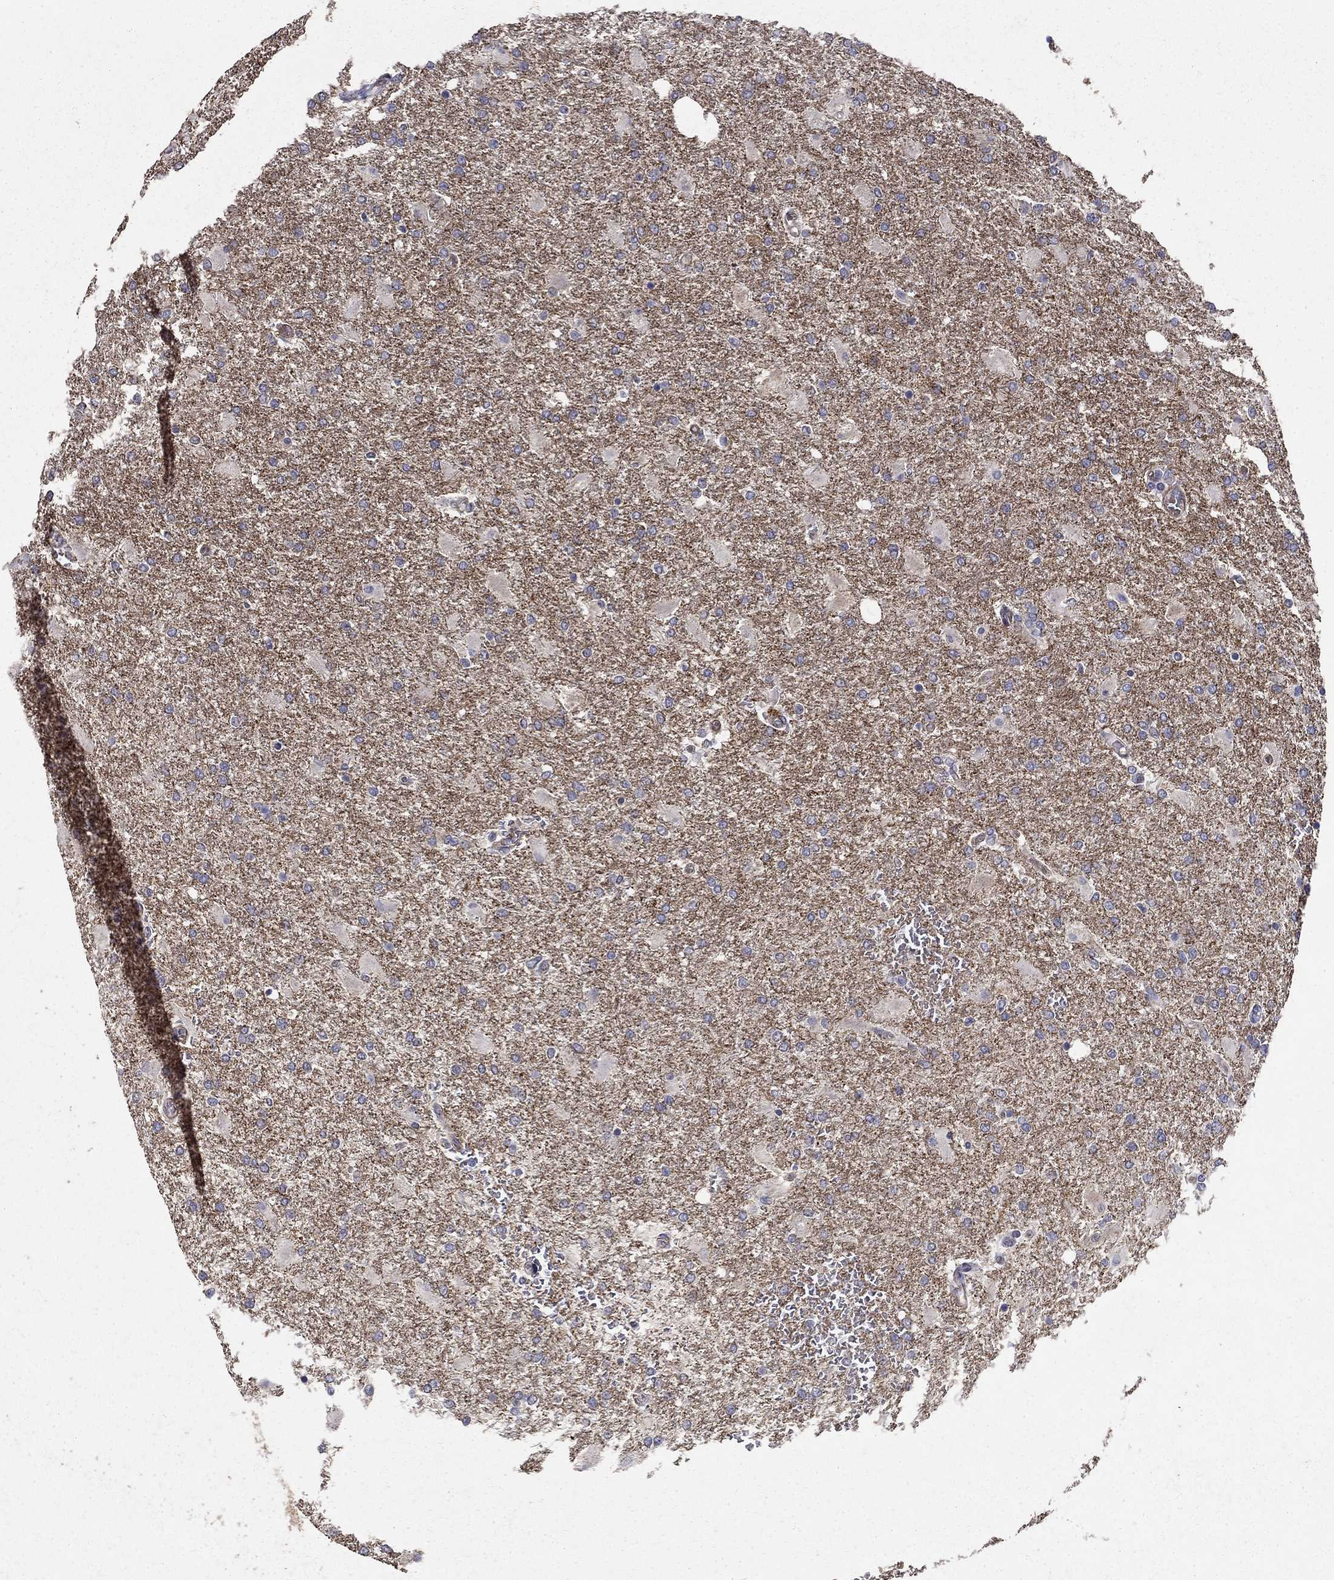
{"staining": {"intensity": "negative", "quantity": "none", "location": "none"}, "tissue": "glioma", "cell_type": "Tumor cells", "image_type": "cancer", "snomed": [{"axis": "morphology", "description": "Glioma, malignant, High grade"}, {"axis": "topography", "description": "Cerebral cortex"}], "caption": "Protein analysis of glioma demonstrates no significant staining in tumor cells.", "gene": "MPP2", "patient": {"sex": "male", "age": 79}}